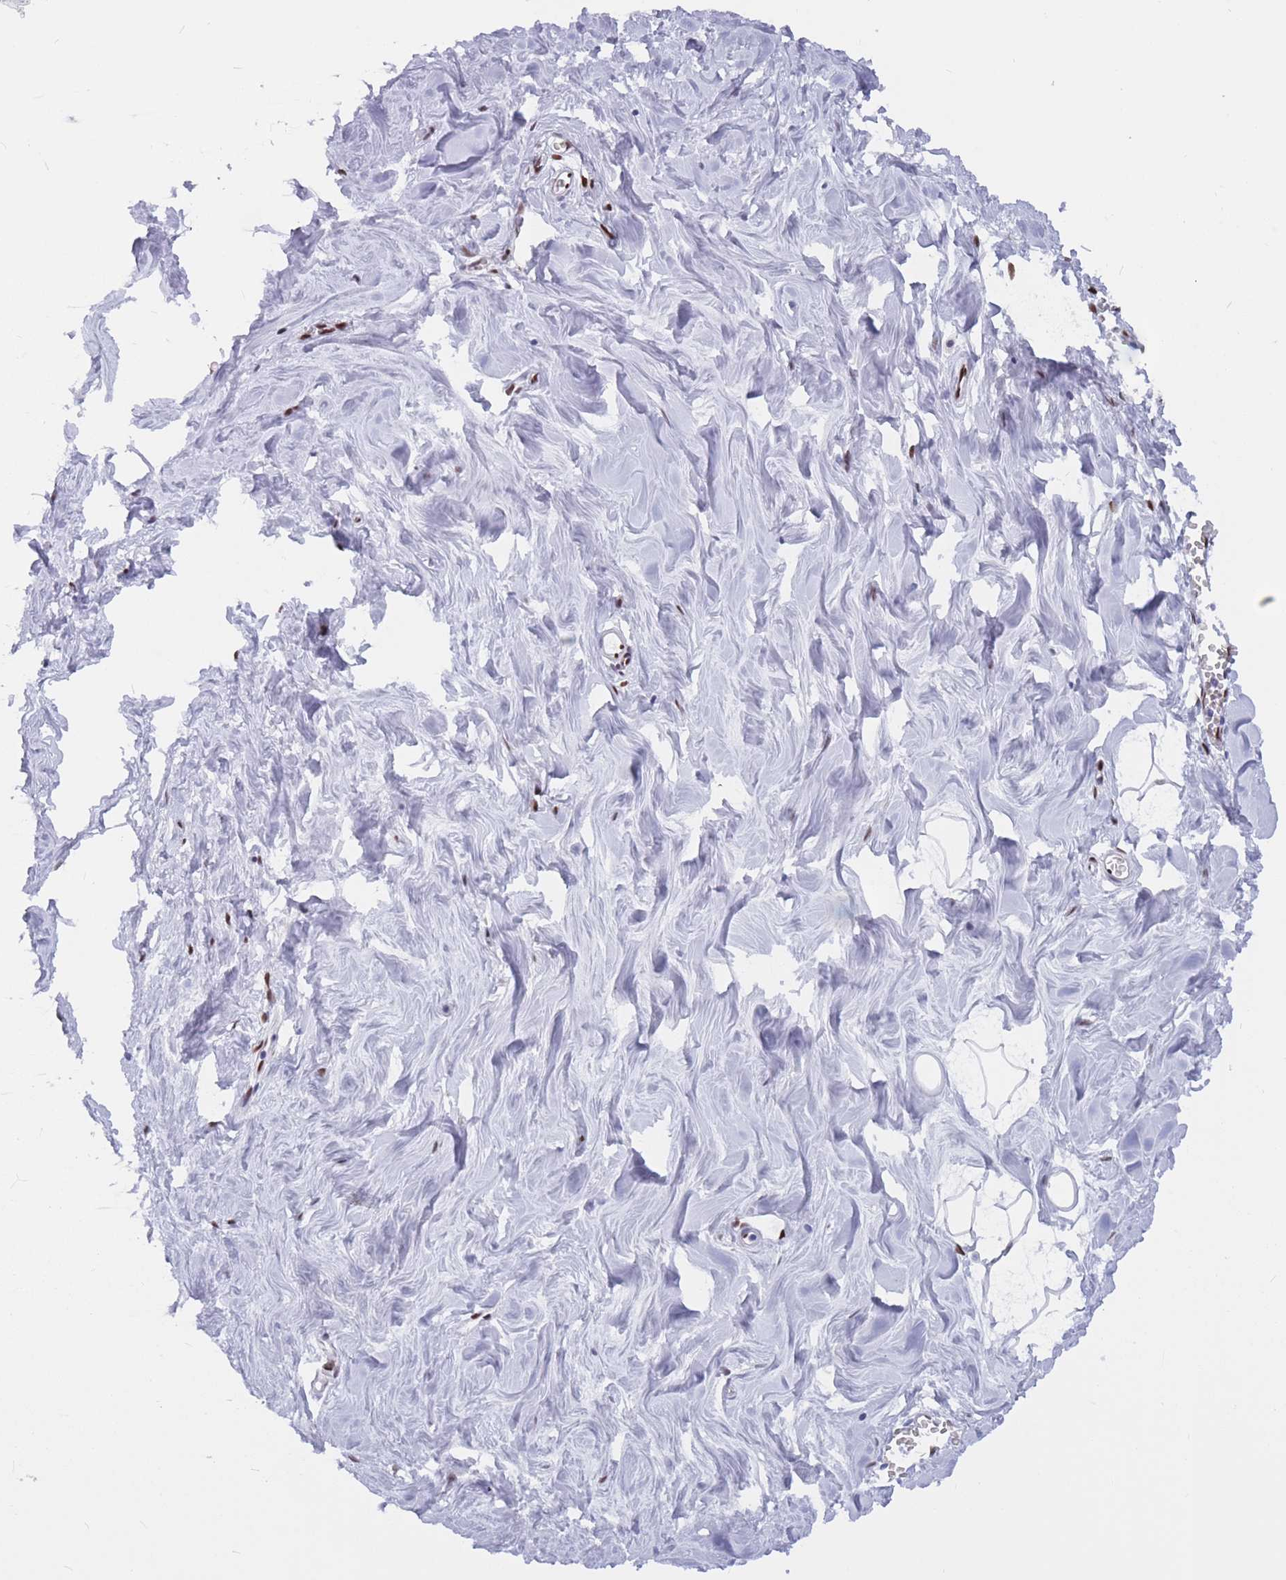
{"staining": {"intensity": "negative", "quantity": "none", "location": "none"}, "tissue": "breast", "cell_type": "Adipocytes", "image_type": "normal", "snomed": [{"axis": "morphology", "description": "Normal tissue, NOS"}, {"axis": "topography", "description": "Breast"}], "caption": "Adipocytes show no significant protein positivity in normal breast.", "gene": "NASP", "patient": {"sex": "female", "age": 27}}